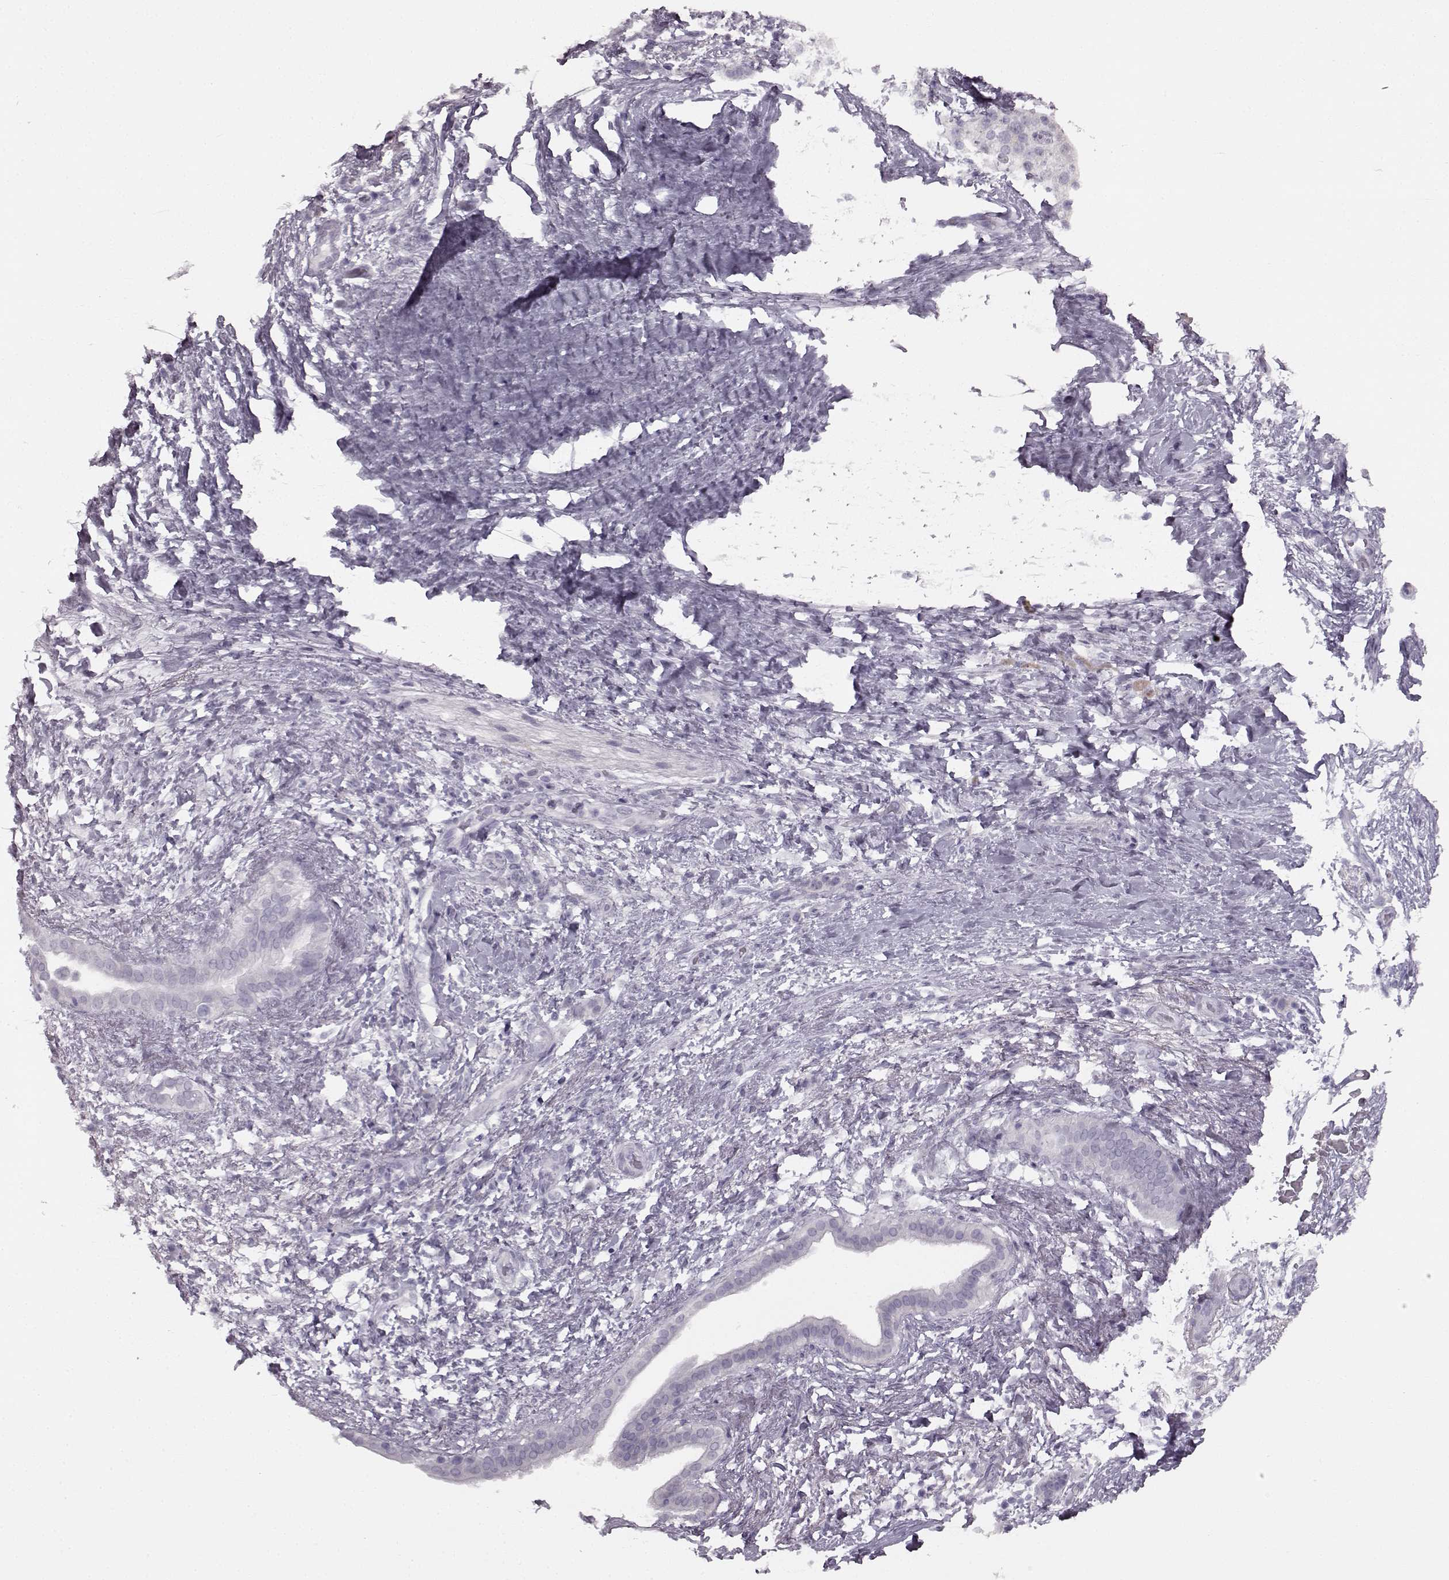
{"staining": {"intensity": "negative", "quantity": "none", "location": "none"}, "tissue": "pancreatic cancer", "cell_type": "Tumor cells", "image_type": "cancer", "snomed": [{"axis": "morphology", "description": "Adenocarcinoma, NOS"}, {"axis": "topography", "description": "Pancreas"}], "caption": "Photomicrograph shows no protein positivity in tumor cells of pancreatic adenocarcinoma tissue. (Brightfield microscopy of DAB (3,3'-diaminobenzidine) immunohistochemistry at high magnification).", "gene": "SEMG2", "patient": {"sex": "female", "age": 72}}